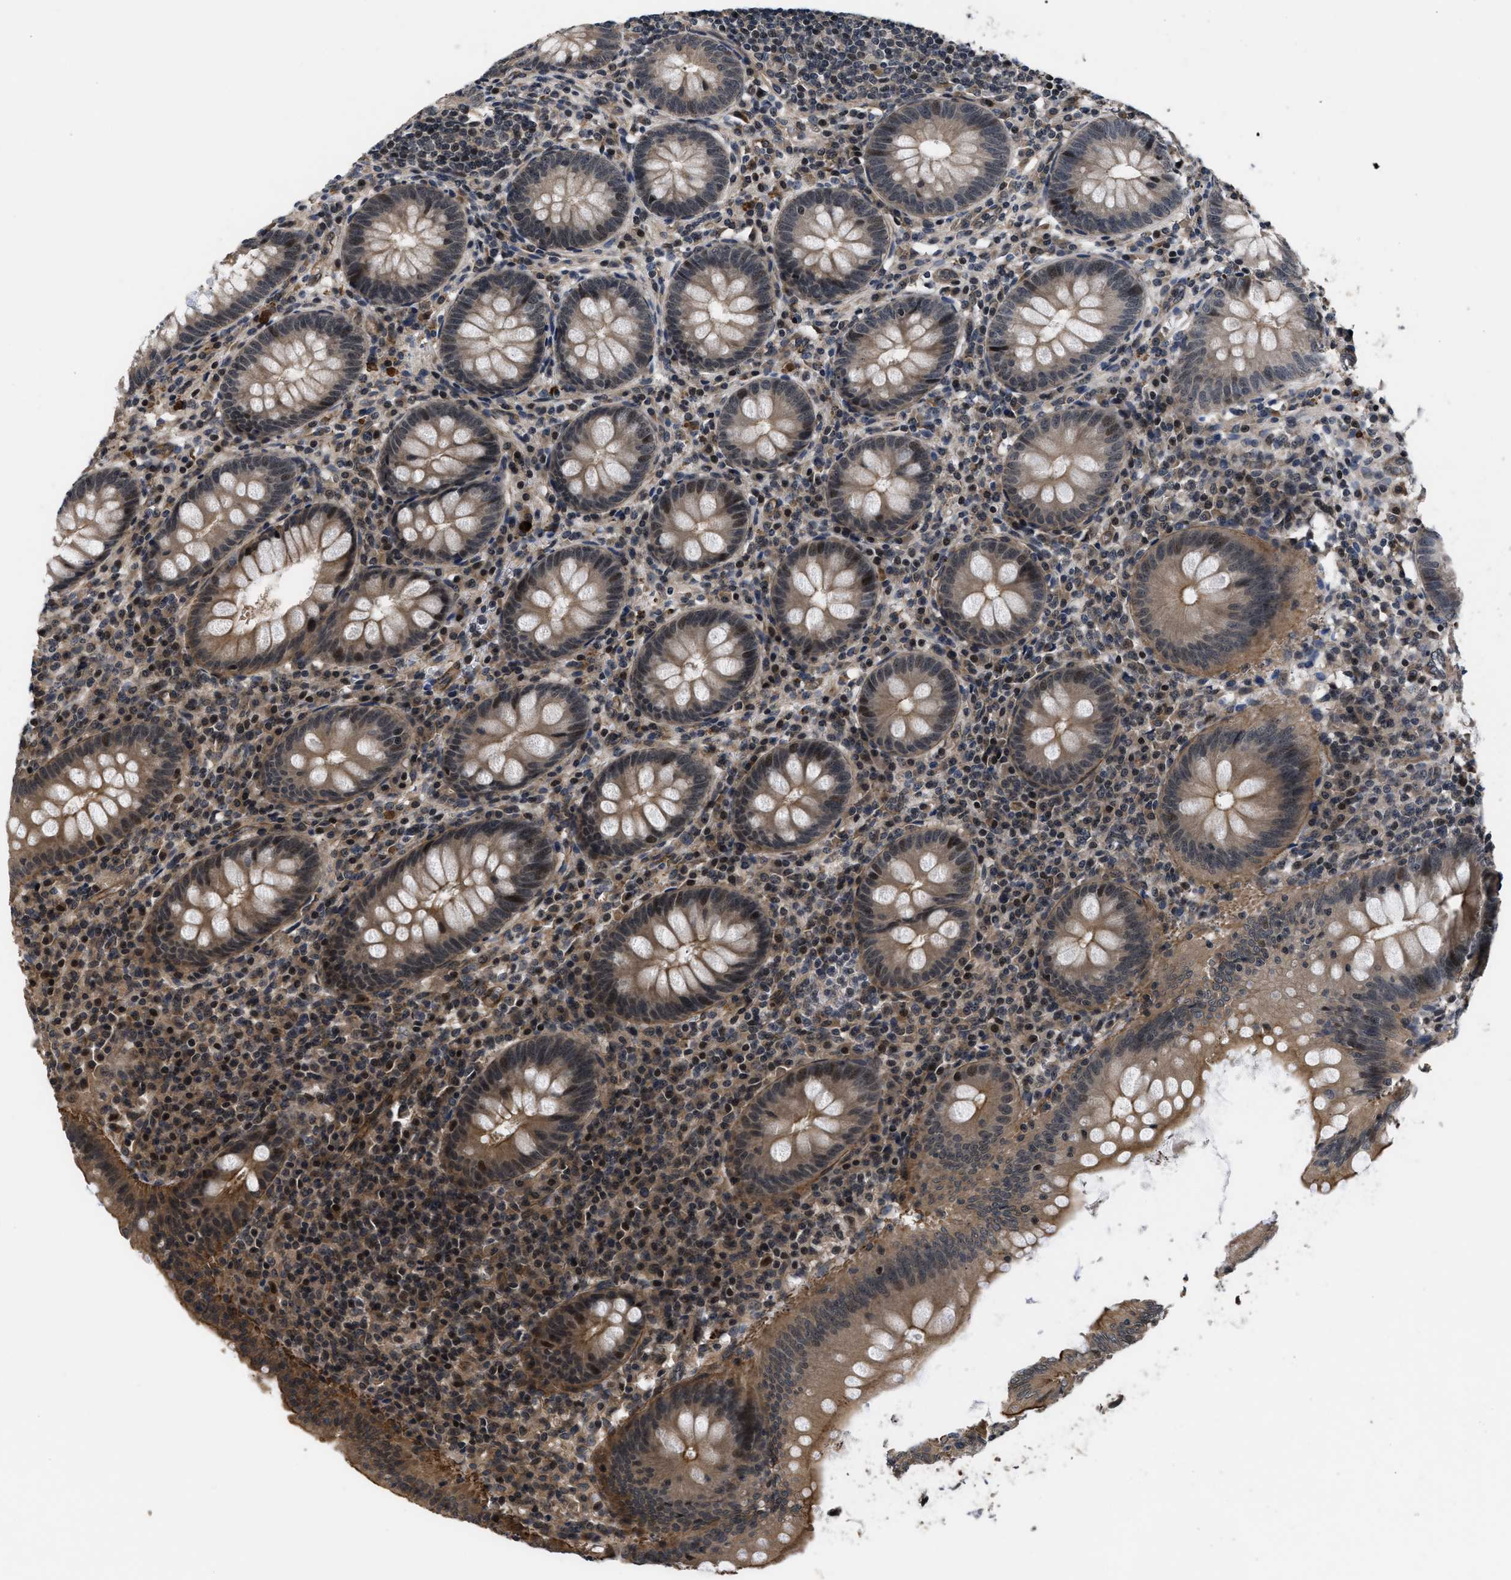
{"staining": {"intensity": "moderate", "quantity": ">75%", "location": "cytoplasmic/membranous,nuclear"}, "tissue": "appendix", "cell_type": "Glandular cells", "image_type": "normal", "snomed": [{"axis": "morphology", "description": "Normal tissue, NOS"}, {"axis": "topography", "description": "Appendix"}], "caption": "The immunohistochemical stain labels moderate cytoplasmic/membranous,nuclear positivity in glandular cells of unremarkable appendix.", "gene": "DNAJC14", "patient": {"sex": "male", "age": 56}}